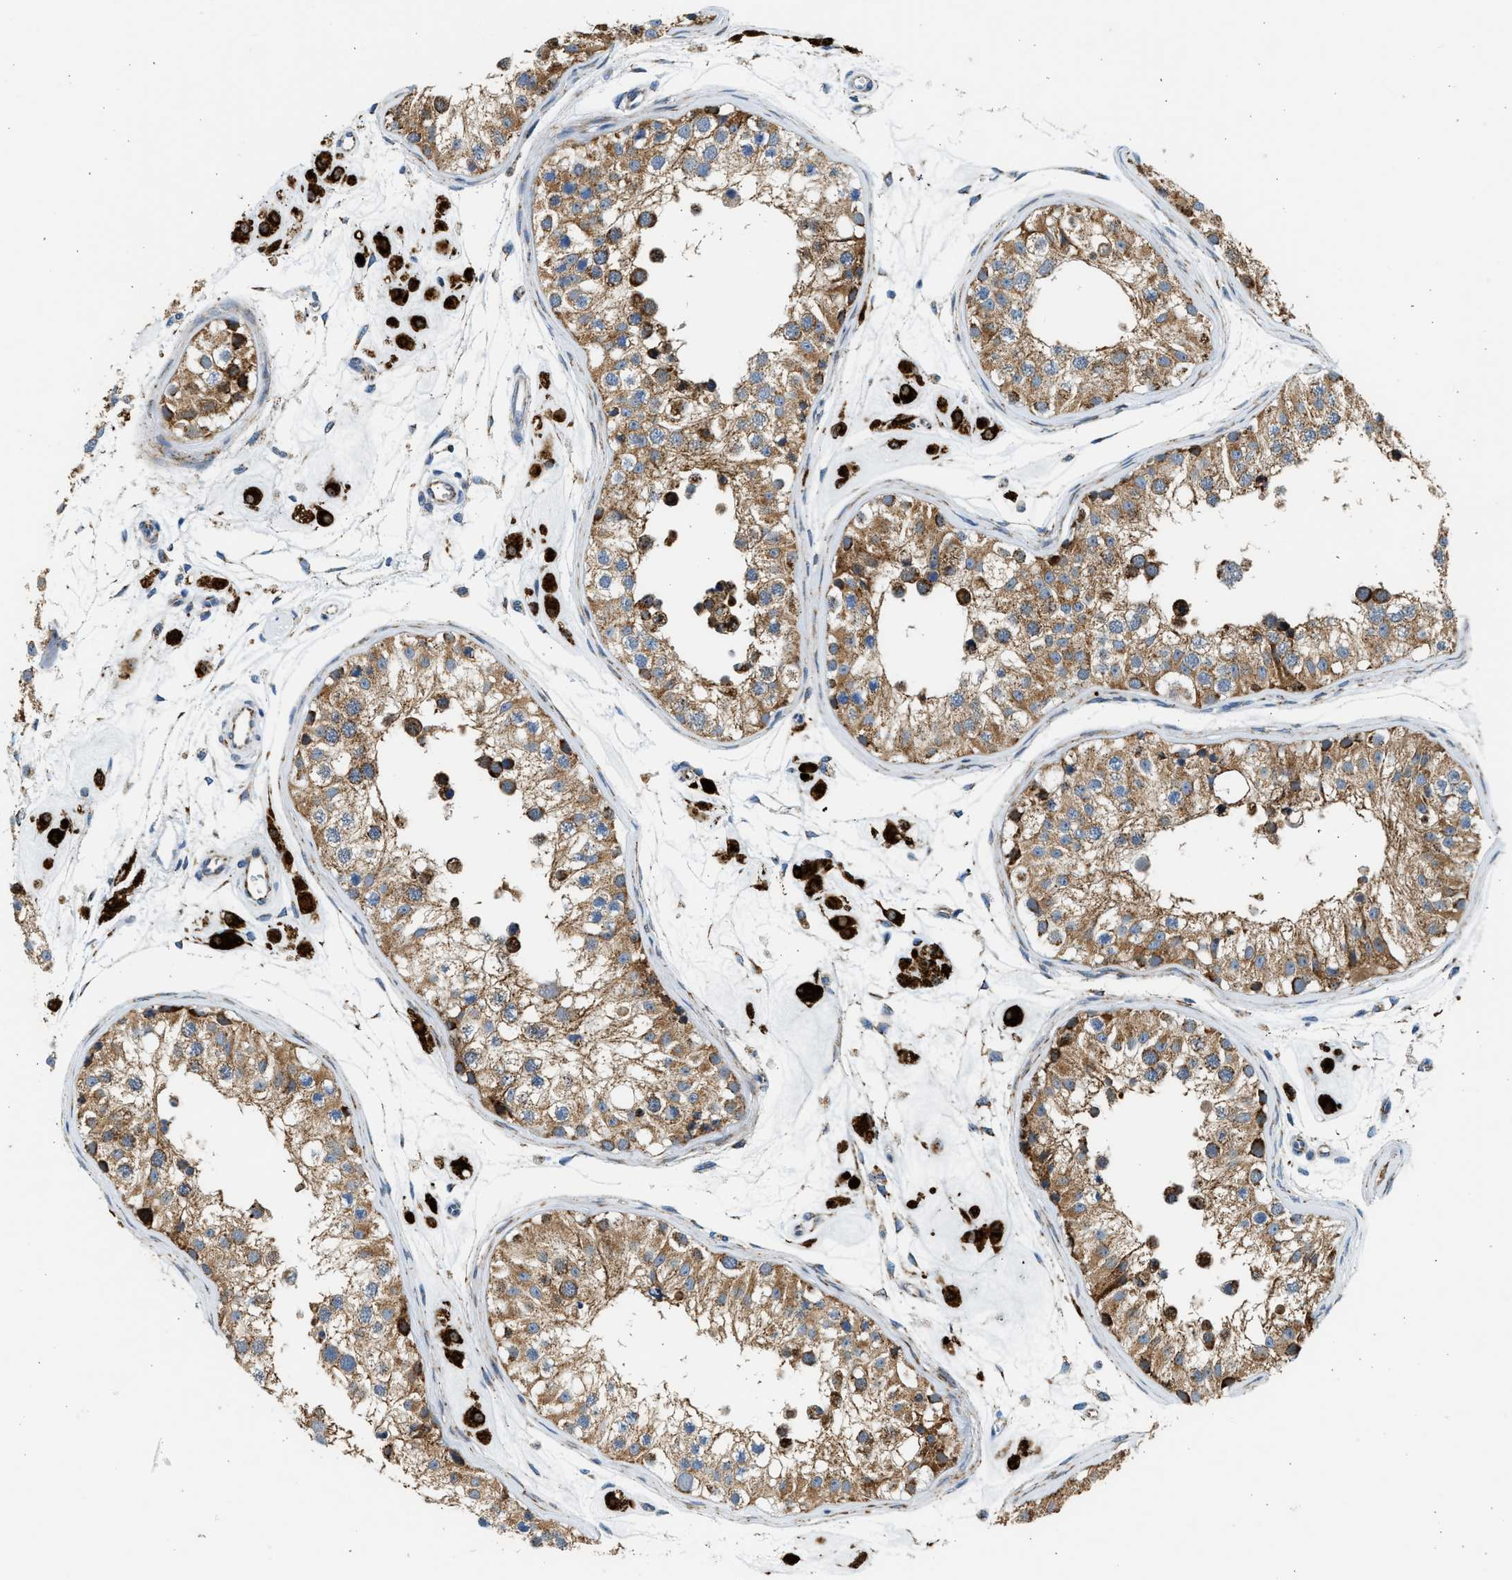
{"staining": {"intensity": "moderate", "quantity": ">75%", "location": "cytoplasmic/membranous"}, "tissue": "testis", "cell_type": "Cells in seminiferous ducts", "image_type": "normal", "snomed": [{"axis": "morphology", "description": "Normal tissue, NOS"}, {"axis": "morphology", "description": "Adenocarcinoma, metastatic, NOS"}, {"axis": "topography", "description": "Testis"}], "caption": "An immunohistochemistry image of benign tissue is shown. Protein staining in brown shows moderate cytoplasmic/membranous positivity in testis within cells in seminiferous ducts.", "gene": "KCNMB3", "patient": {"sex": "male", "age": 26}}